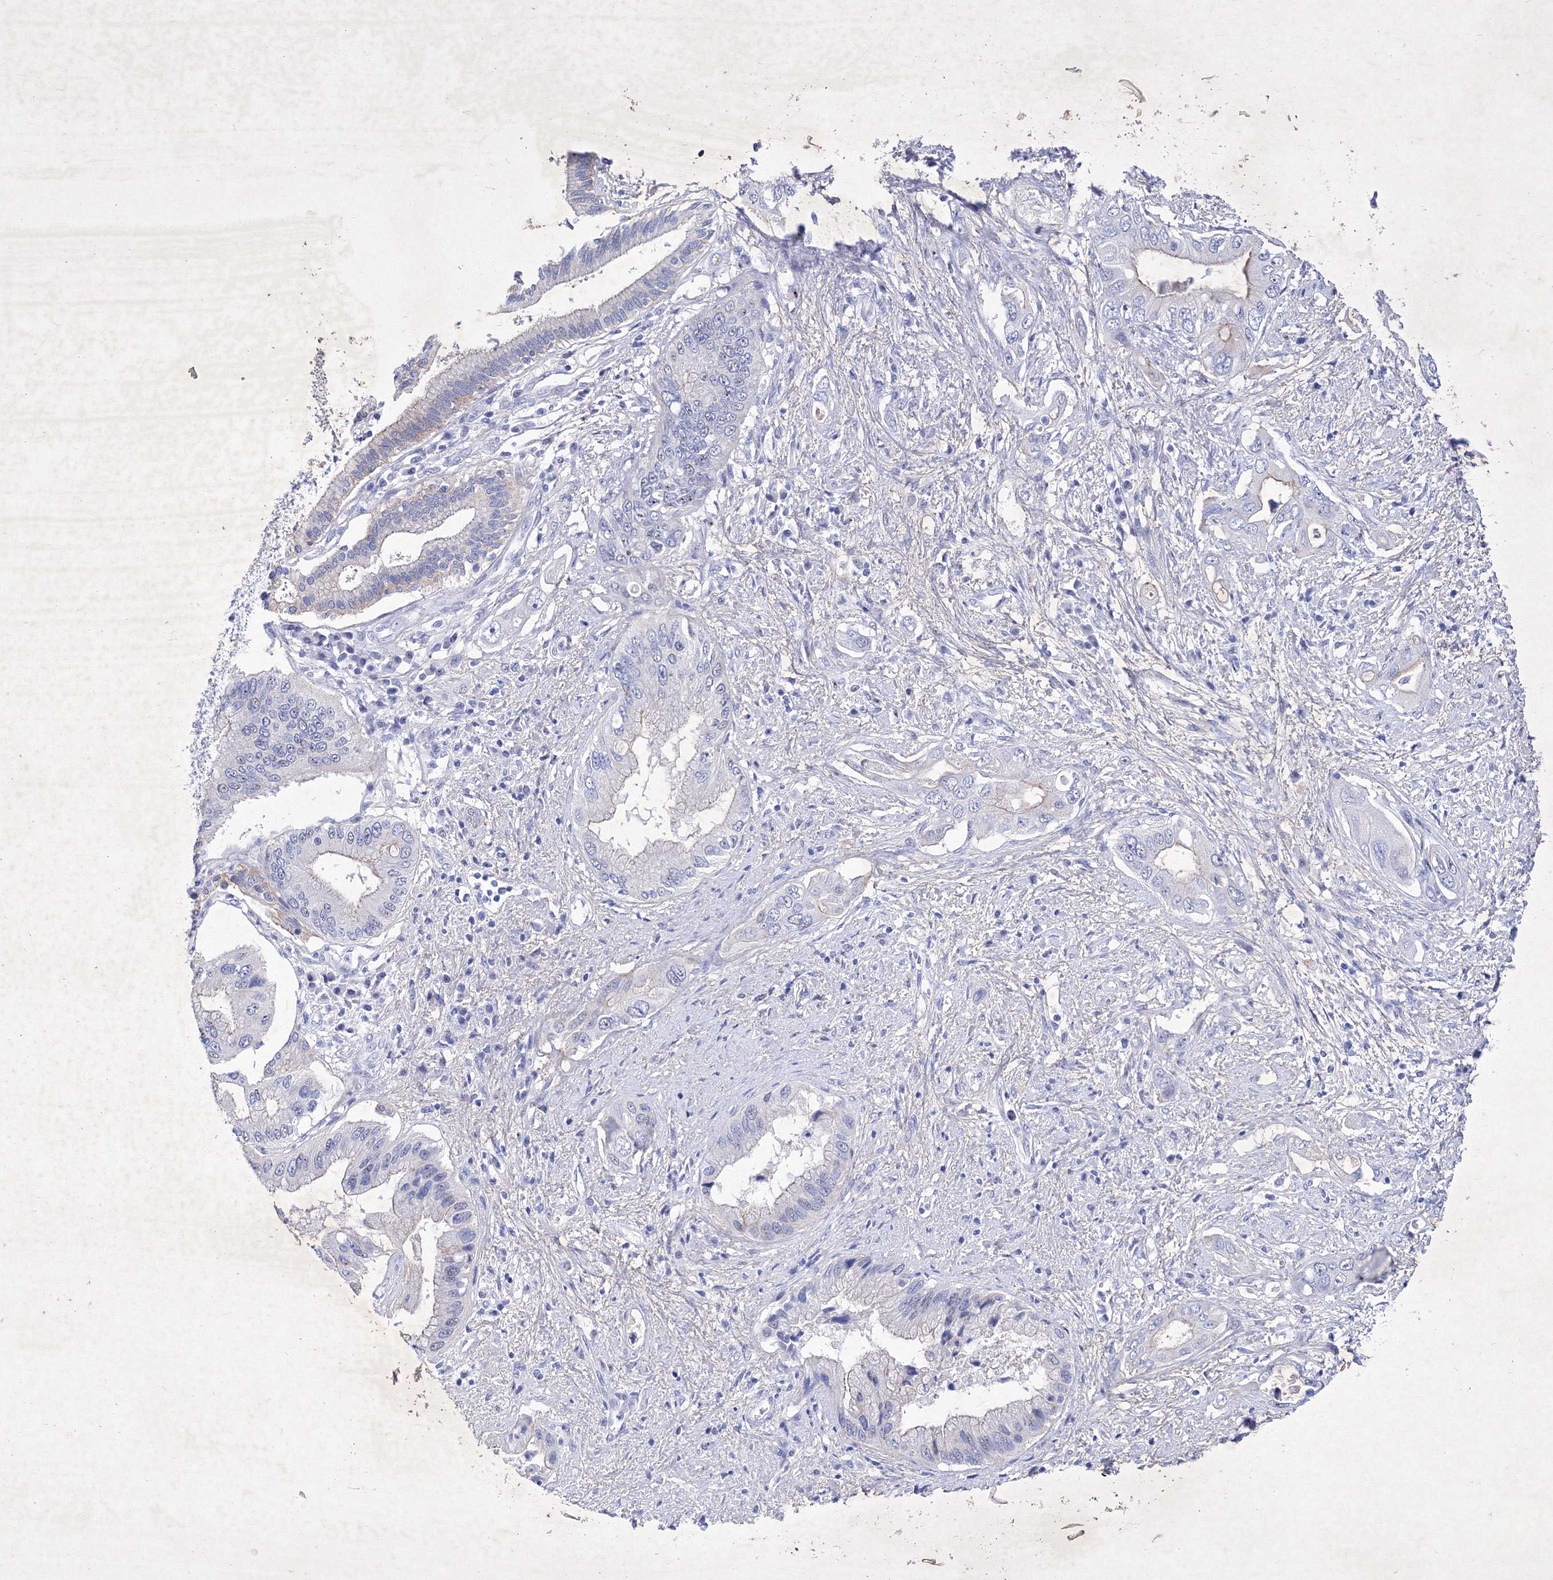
{"staining": {"intensity": "weak", "quantity": "<25%", "location": "cytoplasmic/membranous"}, "tissue": "pancreatic cancer", "cell_type": "Tumor cells", "image_type": "cancer", "snomed": [{"axis": "morphology", "description": "Inflammation, NOS"}, {"axis": "morphology", "description": "Adenocarcinoma, NOS"}, {"axis": "topography", "description": "Pancreas"}], "caption": "Immunohistochemistry (IHC) micrograph of human adenocarcinoma (pancreatic) stained for a protein (brown), which exhibits no expression in tumor cells. The staining is performed using DAB (3,3'-diaminobenzidine) brown chromogen with nuclei counter-stained in using hematoxylin.", "gene": "GPN1", "patient": {"sex": "female", "age": 56}}